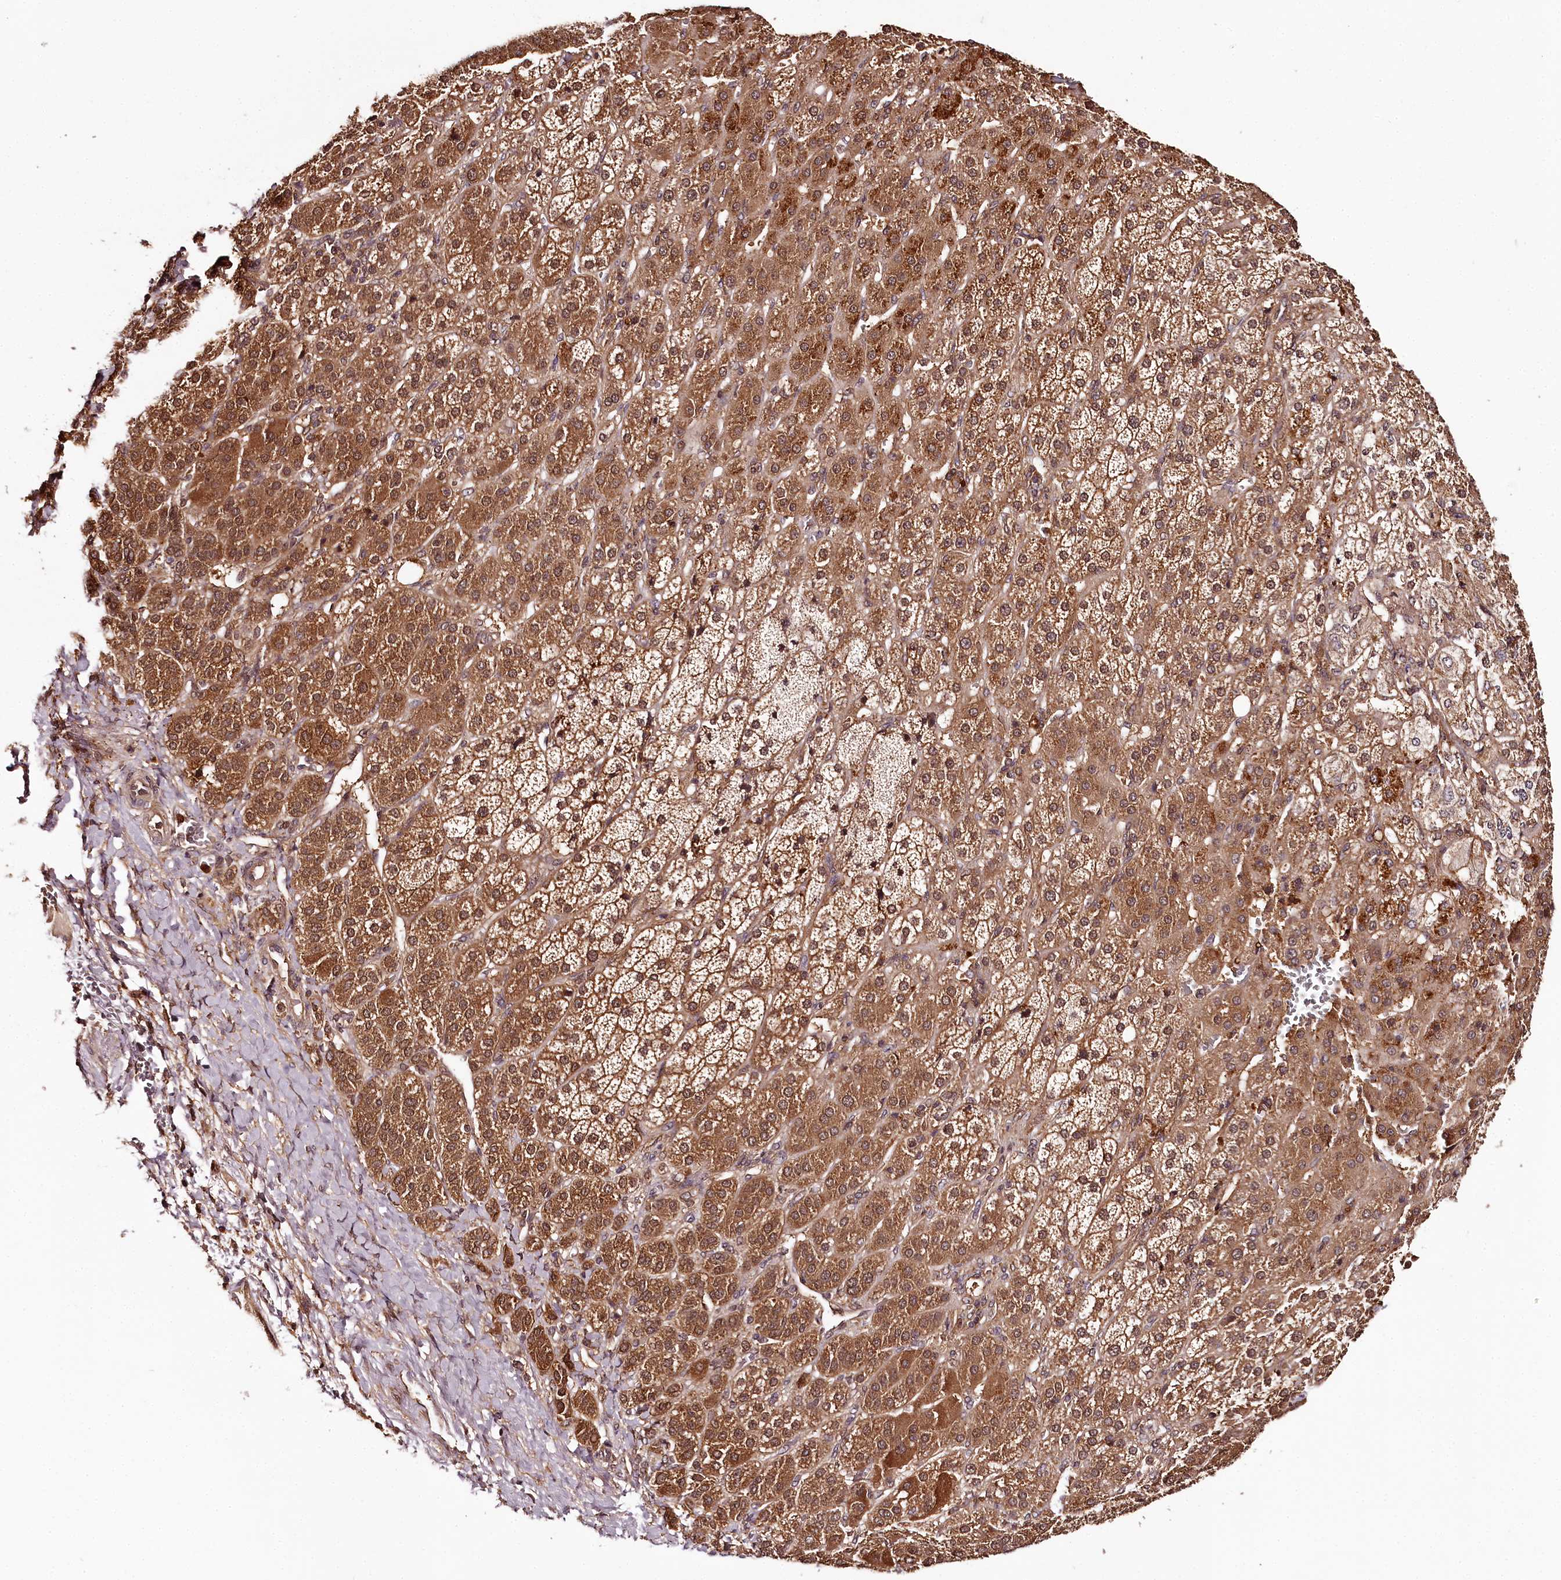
{"staining": {"intensity": "moderate", "quantity": ">75%", "location": "cytoplasmic/membranous,nuclear"}, "tissue": "adrenal gland", "cell_type": "Glandular cells", "image_type": "normal", "snomed": [{"axis": "morphology", "description": "Normal tissue, NOS"}, {"axis": "topography", "description": "Adrenal gland"}], "caption": "Glandular cells demonstrate medium levels of moderate cytoplasmic/membranous,nuclear staining in about >75% of cells in unremarkable human adrenal gland. The staining was performed using DAB (3,3'-diaminobenzidine) to visualize the protein expression in brown, while the nuclei were stained in blue with hematoxylin (Magnification: 20x).", "gene": "TTC12", "patient": {"sex": "female", "age": 57}}